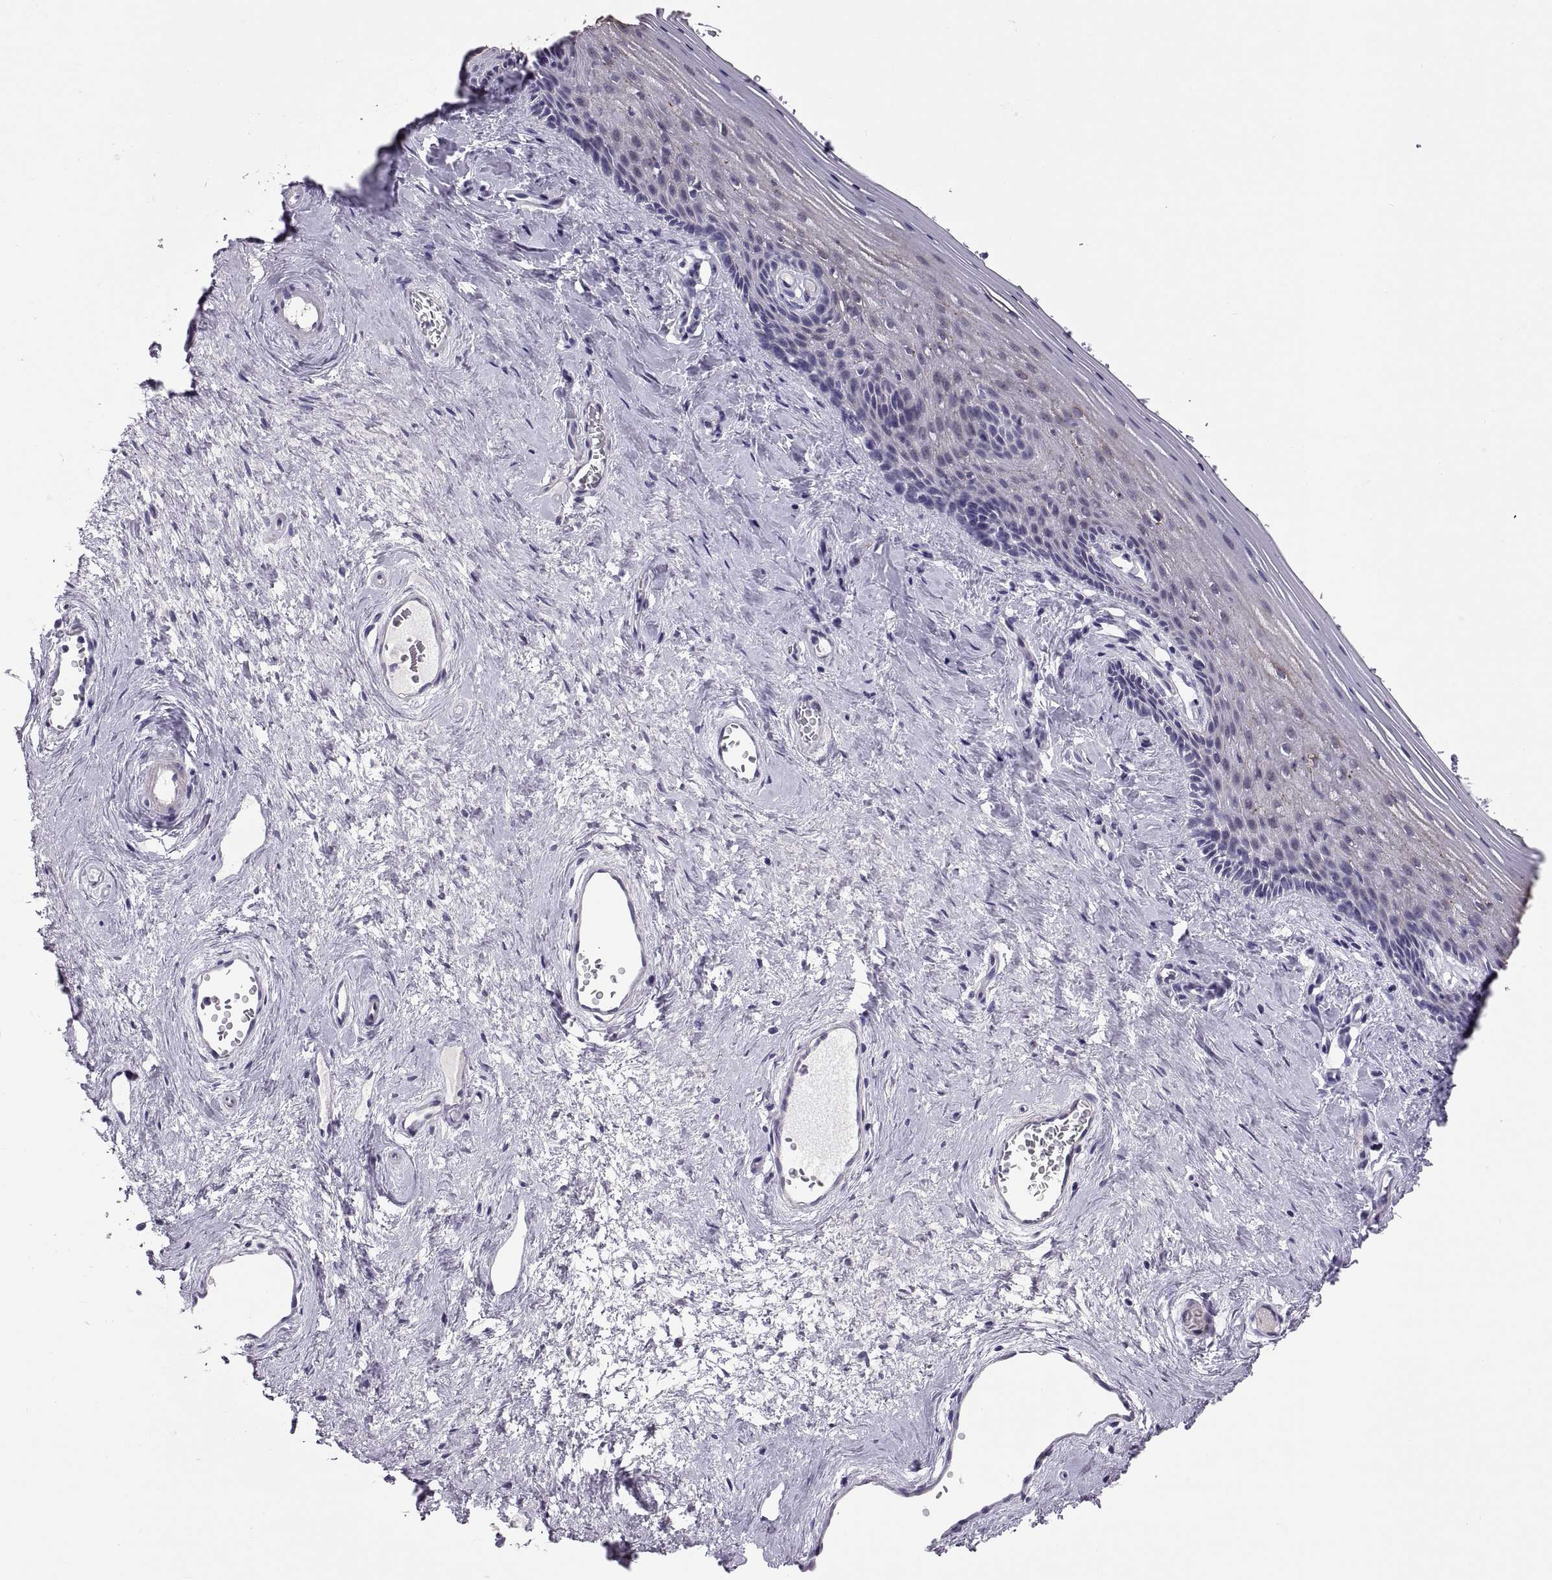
{"staining": {"intensity": "weak", "quantity": "25%-75%", "location": "cytoplasmic/membranous,nuclear"}, "tissue": "vagina", "cell_type": "Squamous epithelial cells", "image_type": "normal", "snomed": [{"axis": "morphology", "description": "Normal tissue, NOS"}, {"axis": "topography", "description": "Vagina"}], "caption": "This image demonstrates IHC staining of unremarkable vagina, with low weak cytoplasmic/membranous,nuclear positivity in about 25%-75% of squamous epithelial cells.", "gene": "VSX2", "patient": {"sex": "female", "age": 45}}